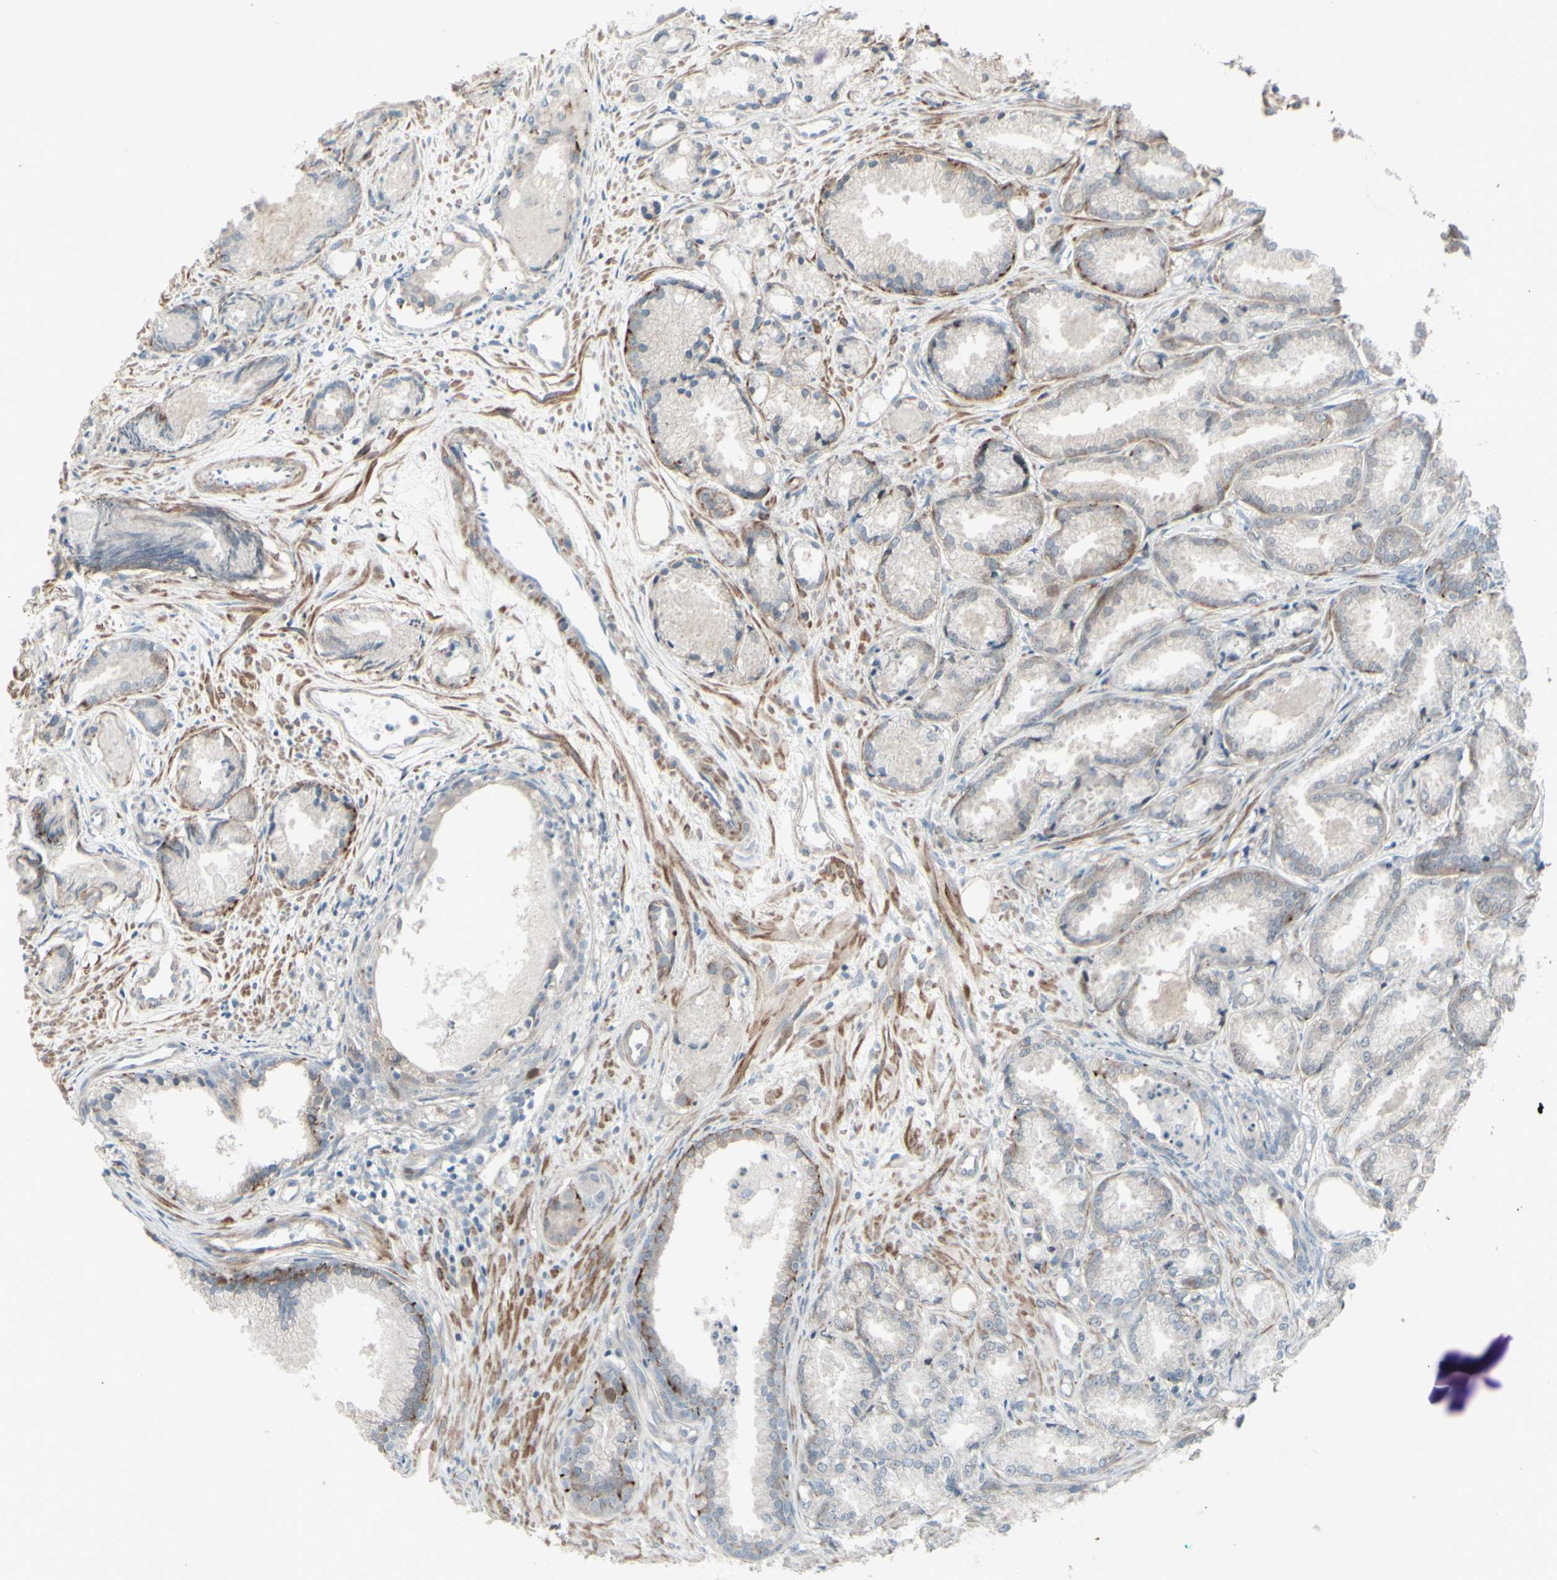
{"staining": {"intensity": "negative", "quantity": "none", "location": "none"}, "tissue": "prostate cancer", "cell_type": "Tumor cells", "image_type": "cancer", "snomed": [{"axis": "morphology", "description": "Adenocarcinoma, Low grade"}, {"axis": "topography", "description": "Prostate"}], "caption": "Protein analysis of prostate cancer demonstrates no significant expression in tumor cells.", "gene": "GMNN", "patient": {"sex": "male", "age": 72}}